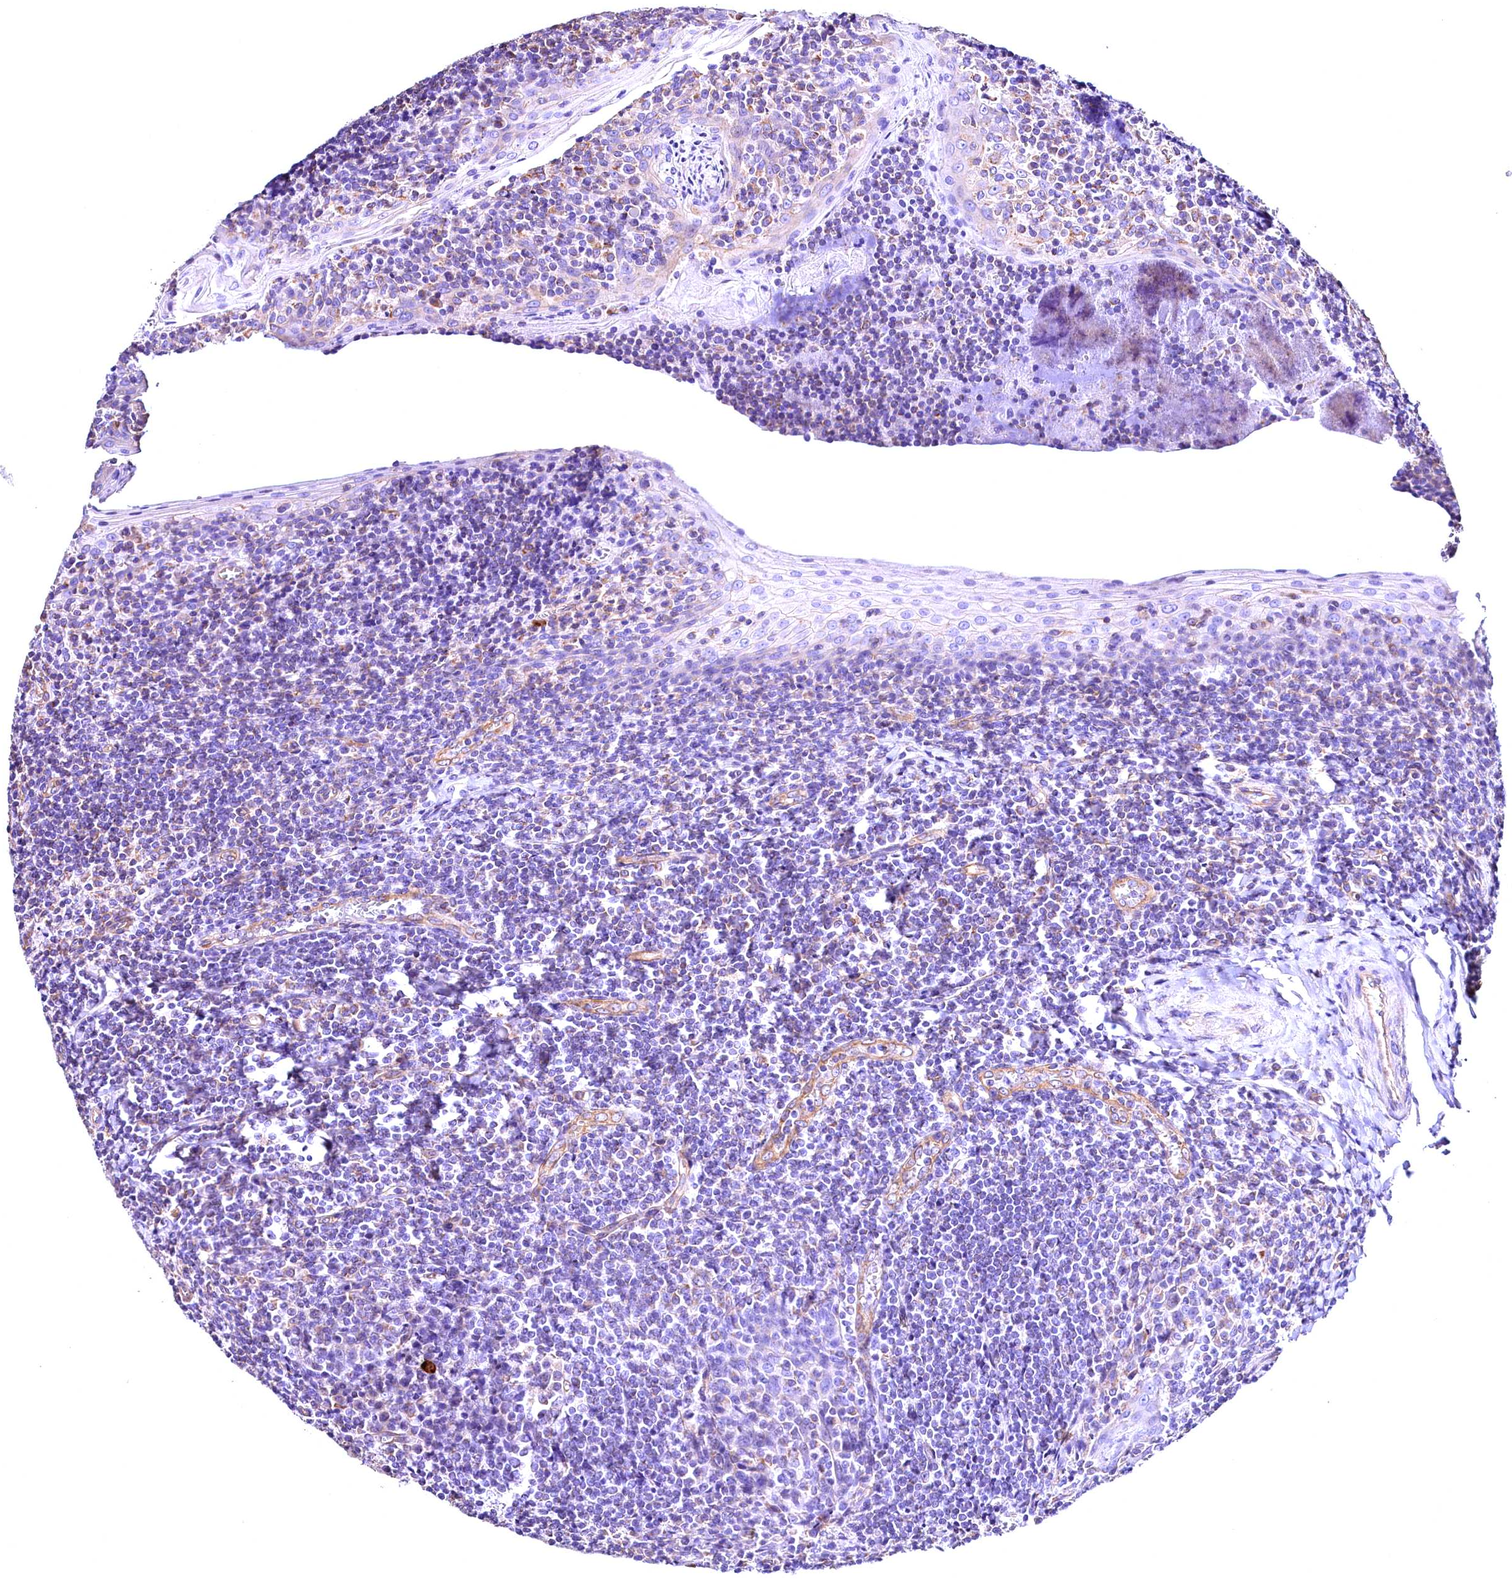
{"staining": {"intensity": "negative", "quantity": "none", "location": "none"}, "tissue": "tonsil", "cell_type": "Germinal center cells", "image_type": "normal", "snomed": [{"axis": "morphology", "description": "Normal tissue, NOS"}, {"axis": "topography", "description": "Tonsil"}], "caption": "Protein analysis of normal tonsil reveals no significant expression in germinal center cells. Nuclei are stained in blue.", "gene": "ACAA2", "patient": {"sex": "male", "age": 27}}